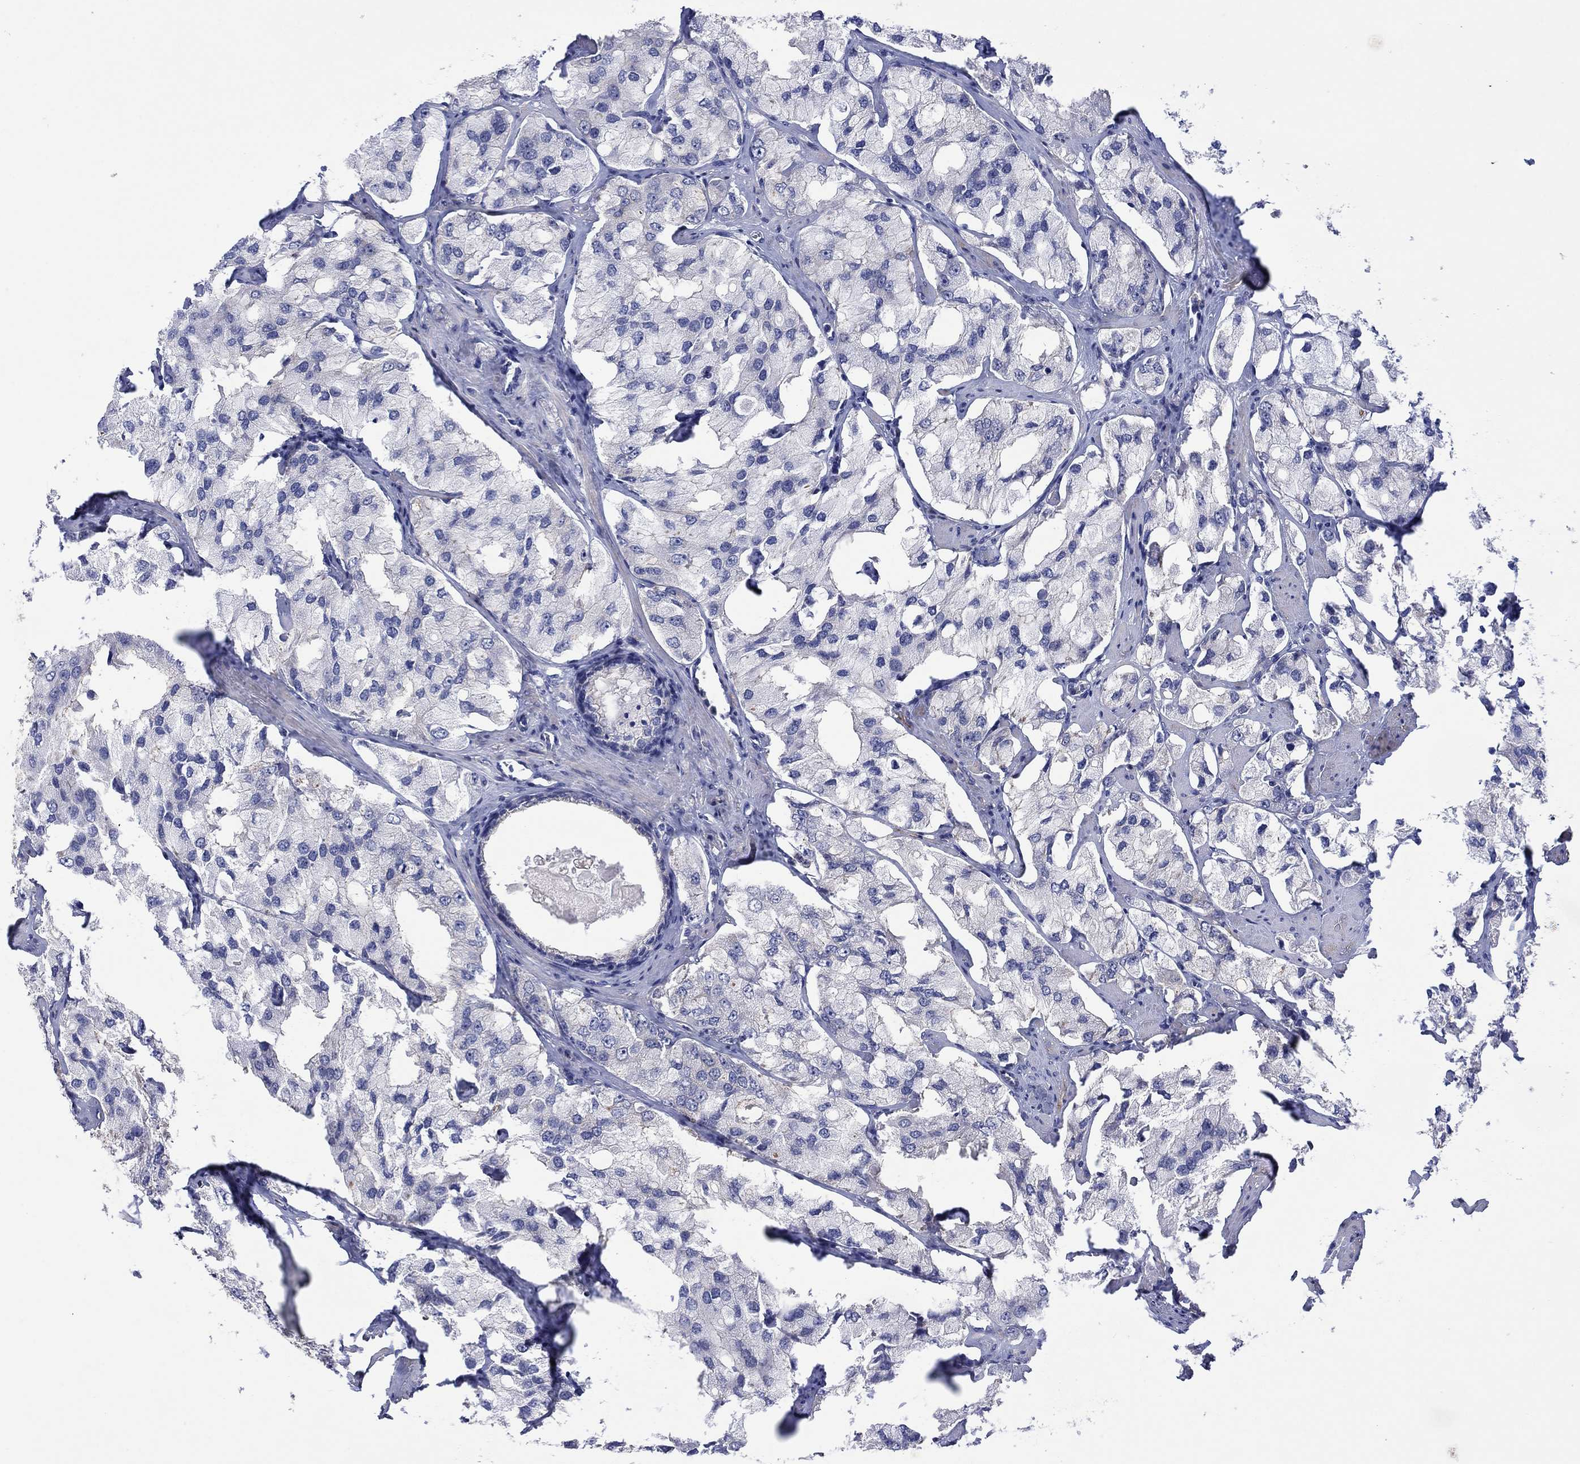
{"staining": {"intensity": "negative", "quantity": "none", "location": "none"}, "tissue": "prostate cancer", "cell_type": "Tumor cells", "image_type": "cancer", "snomed": [{"axis": "morphology", "description": "Adenocarcinoma, NOS"}, {"axis": "topography", "description": "Prostate and seminal vesicle, NOS"}, {"axis": "topography", "description": "Prostate"}], "caption": "IHC photomicrograph of human prostate cancer (adenocarcinoma) stained for a protein (brown), which demonstrates no expression in tumor cells. (Brightfield microscopy of DAB immunohistochemistry (IHC) at high magnification).", "gene": "TPRN", "patient": {"sex": "male", "age": 64}}